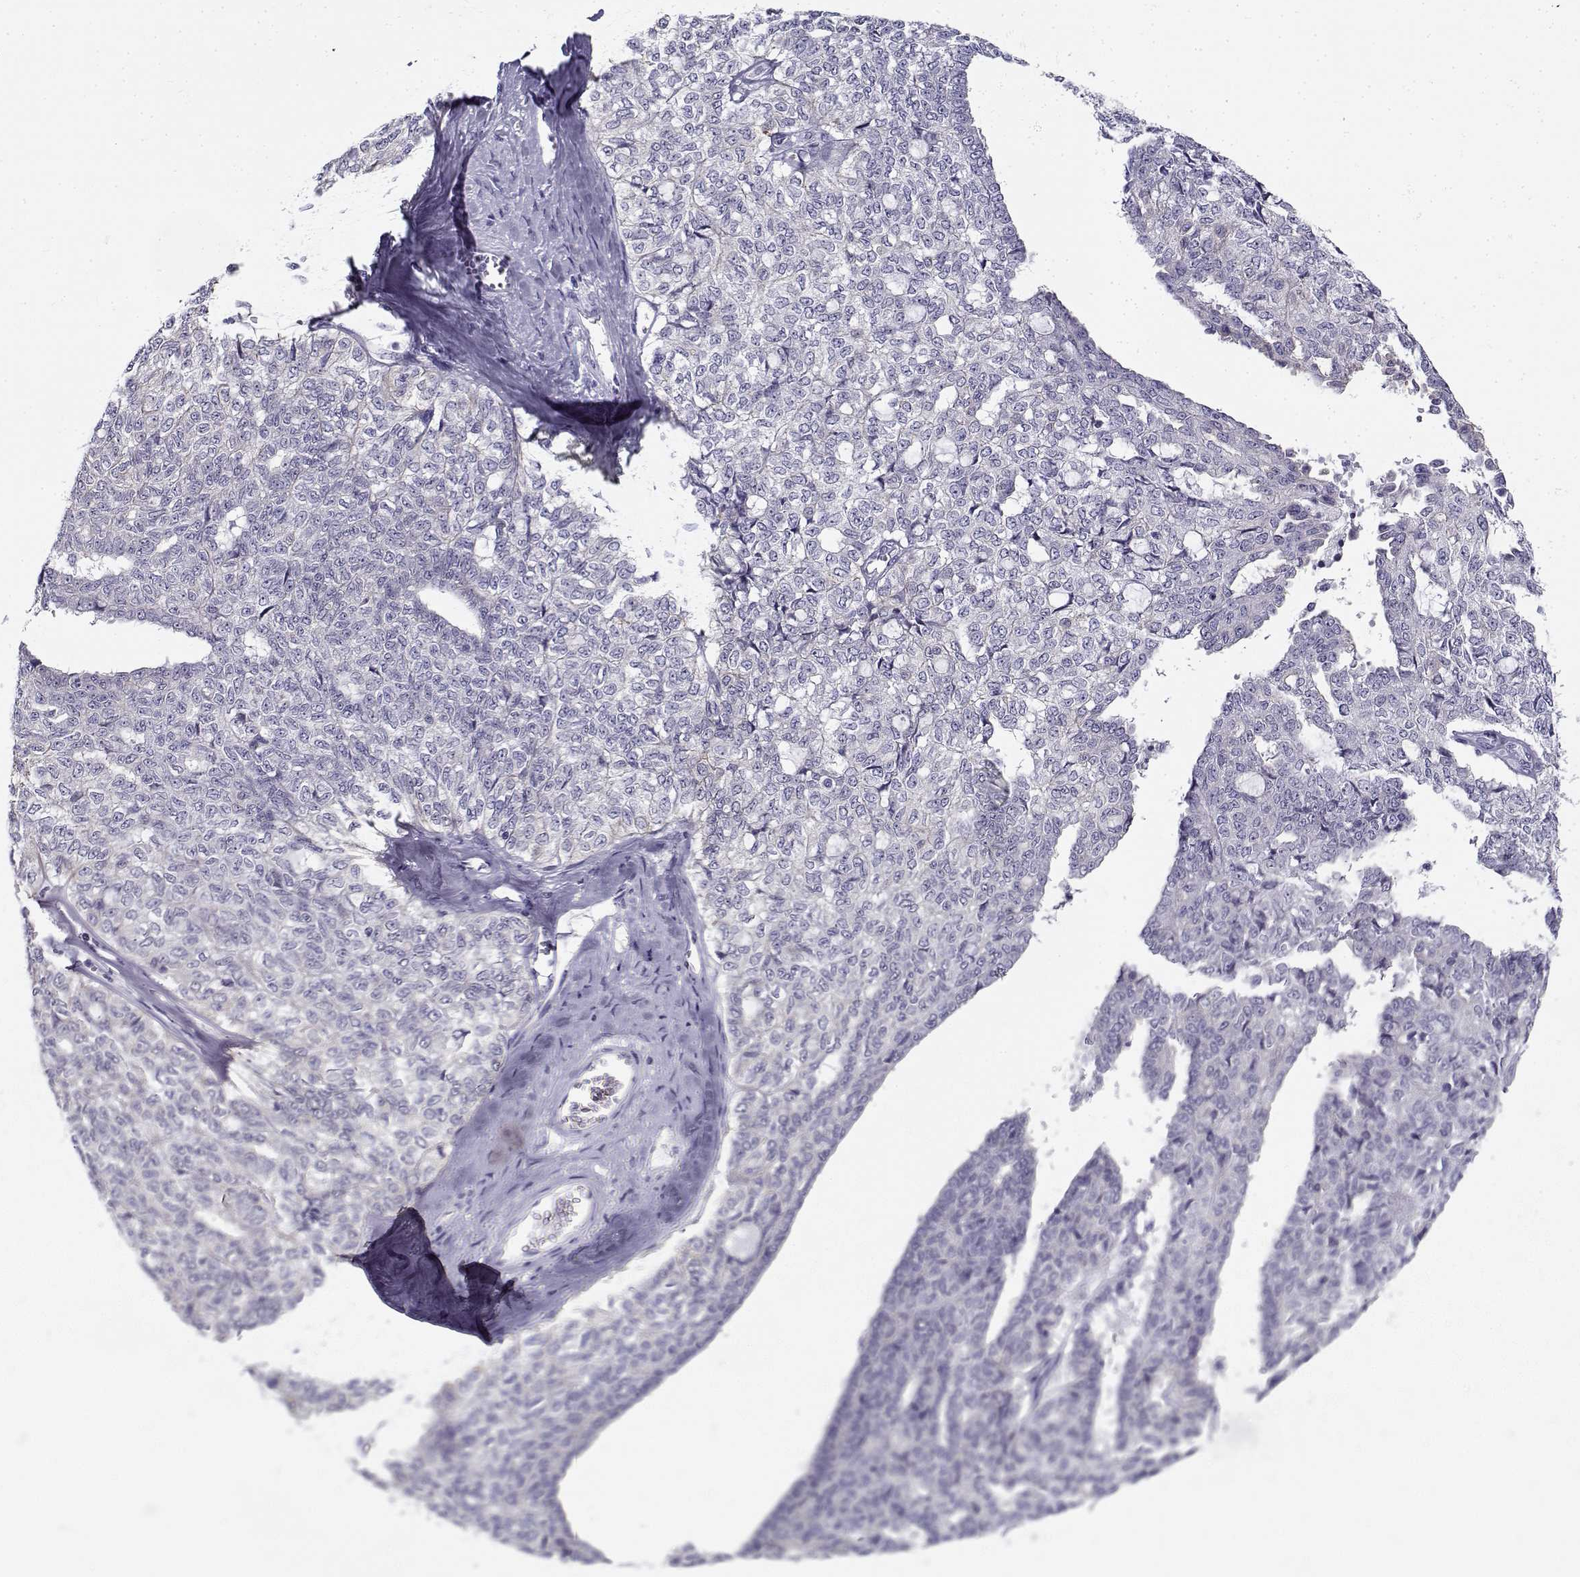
{"staining": {"intensity": "negative", "quantity": "none", "location": "none"}, "tissue": "ovarian cancer", "cell_type": "Tumor cells", "image_type": "cancer", "snomed": [{"axis": "morphology", "description": "Cystadenocarcinoma, serous, NOS"}, {"axis": "topography", "description": "Ovary"}], "caption": "An image of human ovarian cancer is negative for staining in tumor cells. (DAB immunohistochemistry with hematoxylin counter stain).", "gene": "CREB3L3", "patient": {"sex": "female", "age": 71}}